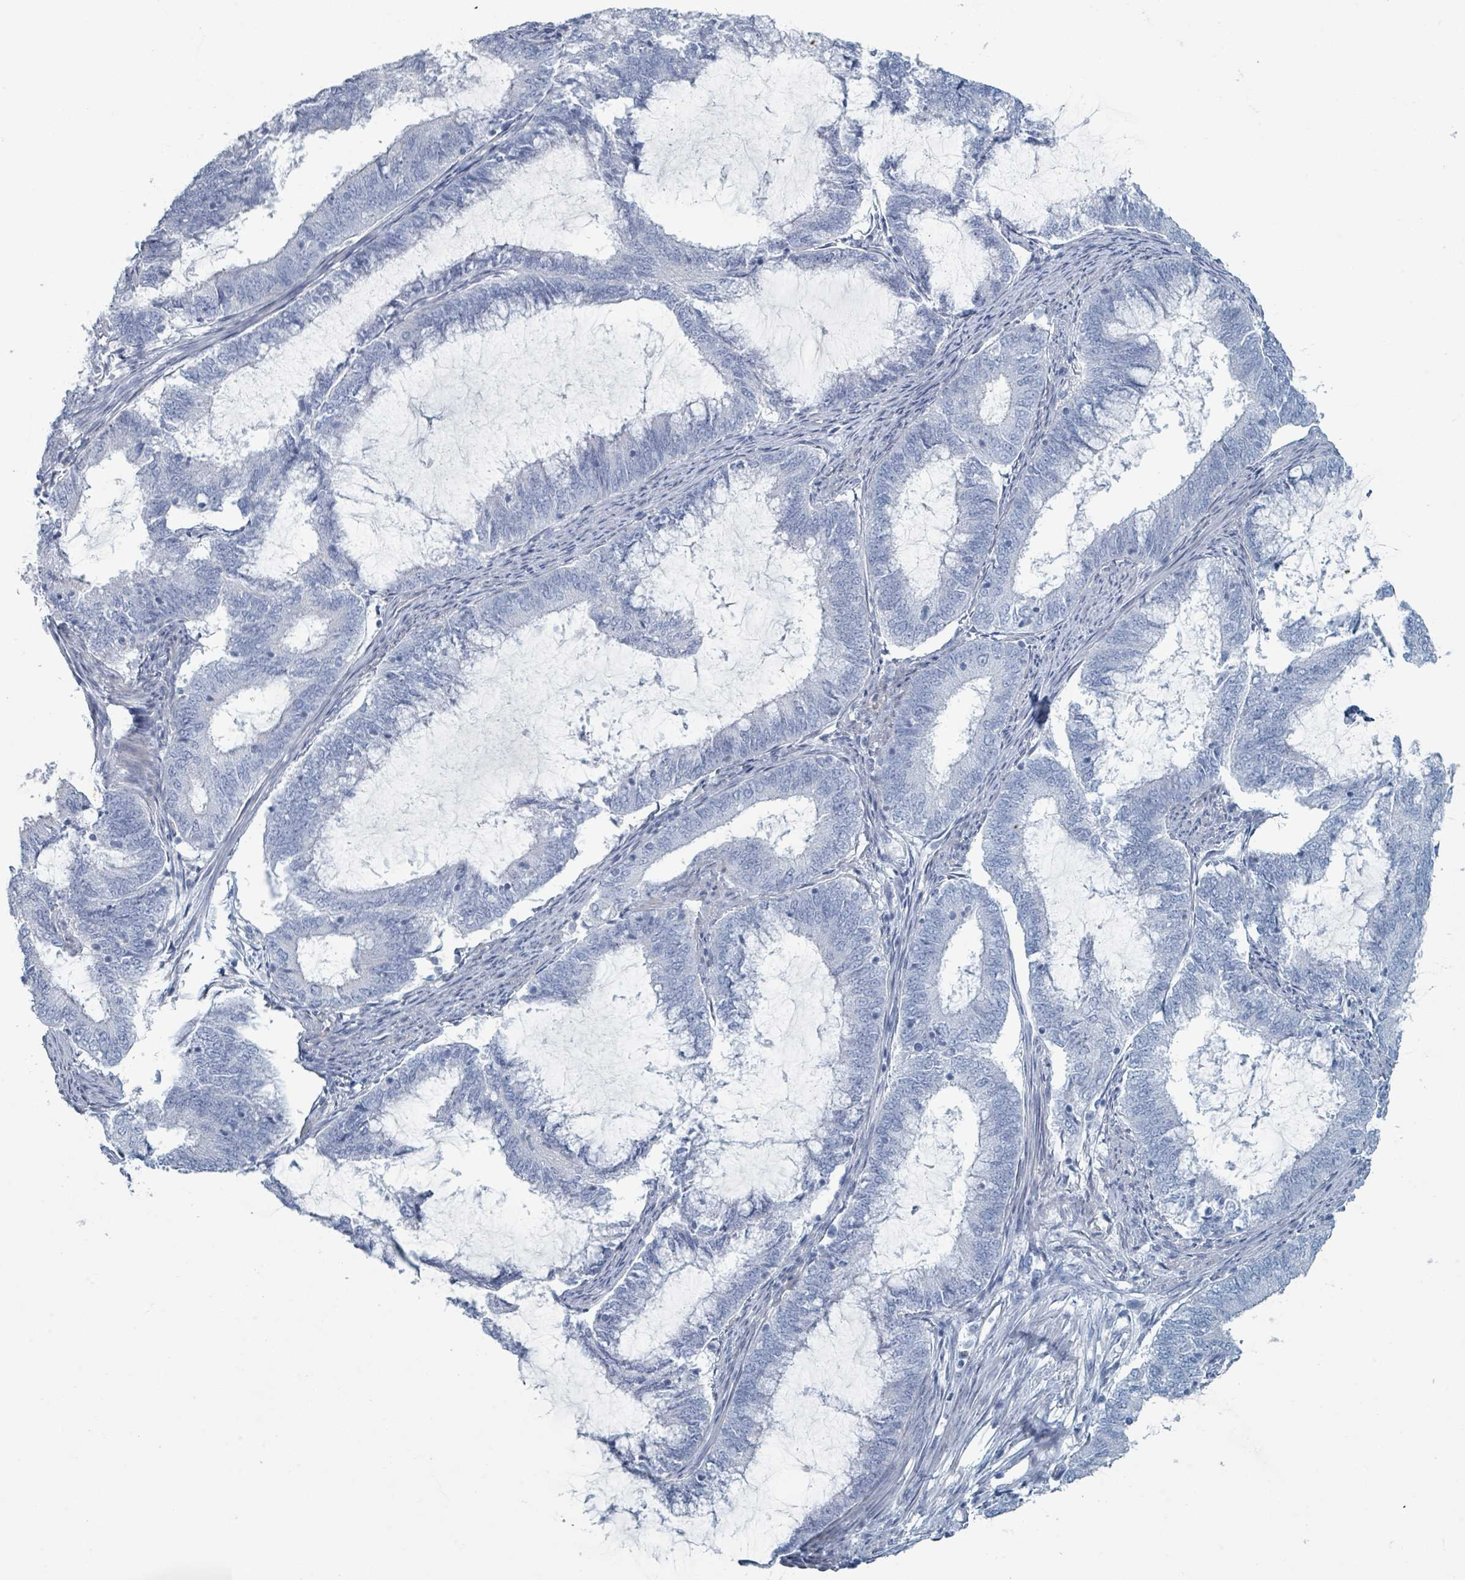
{"staining": {"intensity": "negative", "quantity": "none", "location": "none"}, "tissue": "endometrial cancer", "cell_type": "Tumor cells", "image_type": "cancer", "snomed": [{"axis": "morphology", "description": "Adenocarcinoma, NOS"}, {"axis": "topography", "description": "Endometrium"}], "caption": "Immunohistochemistry of human adenocarcinoma (endometrial) reveals no staining in tumor cells. (DAB (3,3'-diaminobenzidine) immunohistochemistry visualized using brightfield microscopy, high magnification).", "gene": "HEATR5A", "patient": {"sex": "female", "age": 51}}